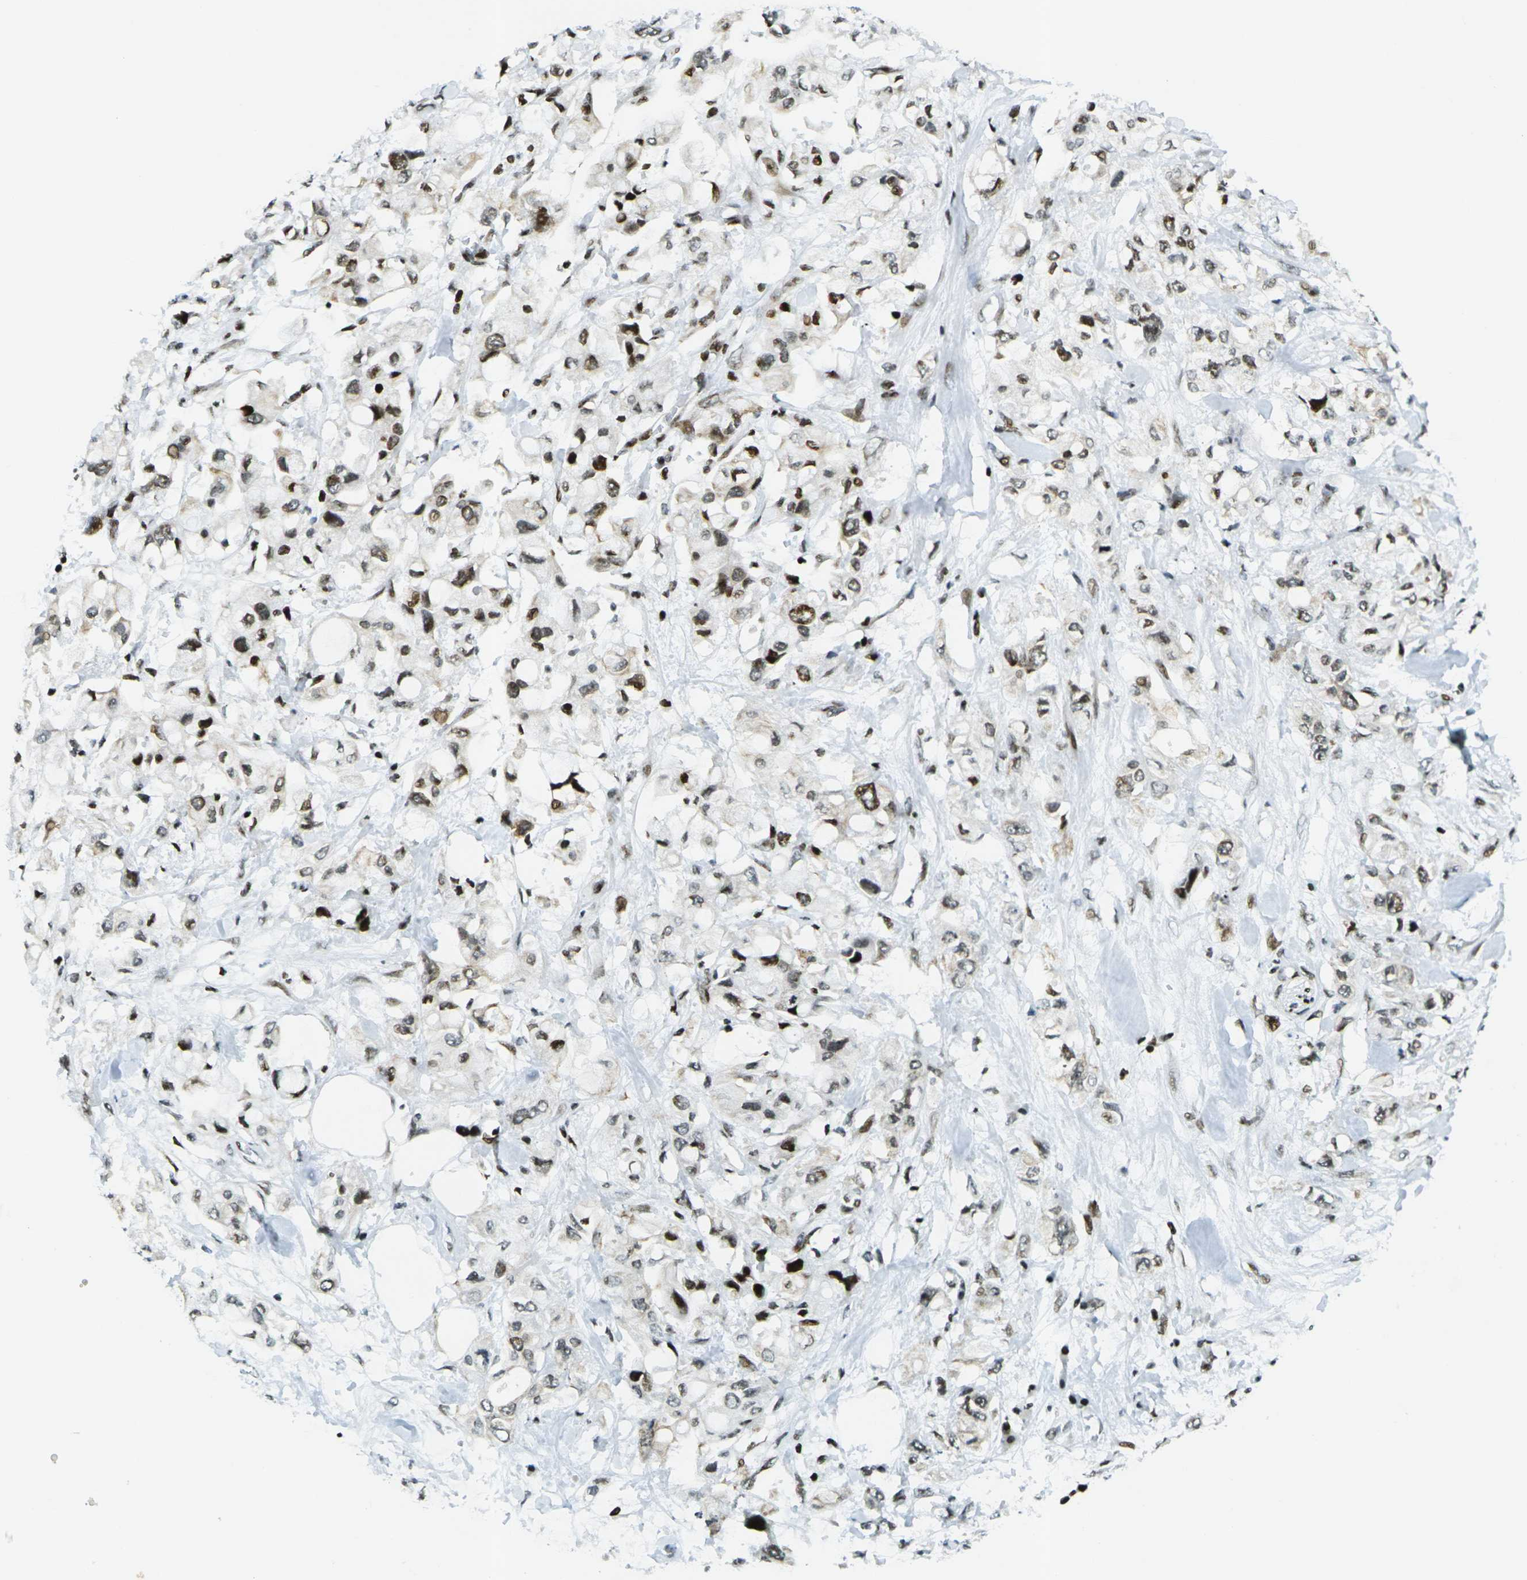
{"staining": {"intensity": "moderate", "quantity": ">75%", "location": "cytoplasmic/membranous,nuclear"}, "tissue": "pancreatic cancer", "cell_type": "Tumor cells", "image_type": "cancer", "snomed": [{"axis": "morphology", "description": "Adenocarcinoma, NOS"}, {"axis": "topography", "description": "Pancreas"}], "caption": "Pancreatic cancer was stained to show a protein in brown. There is medium levels of moderate cytoplasmic/membranous and nuclear expression in about >75% of tumor cells.", "gene": "H3-3A", "patient": {"sex": "female", "age": 56}}